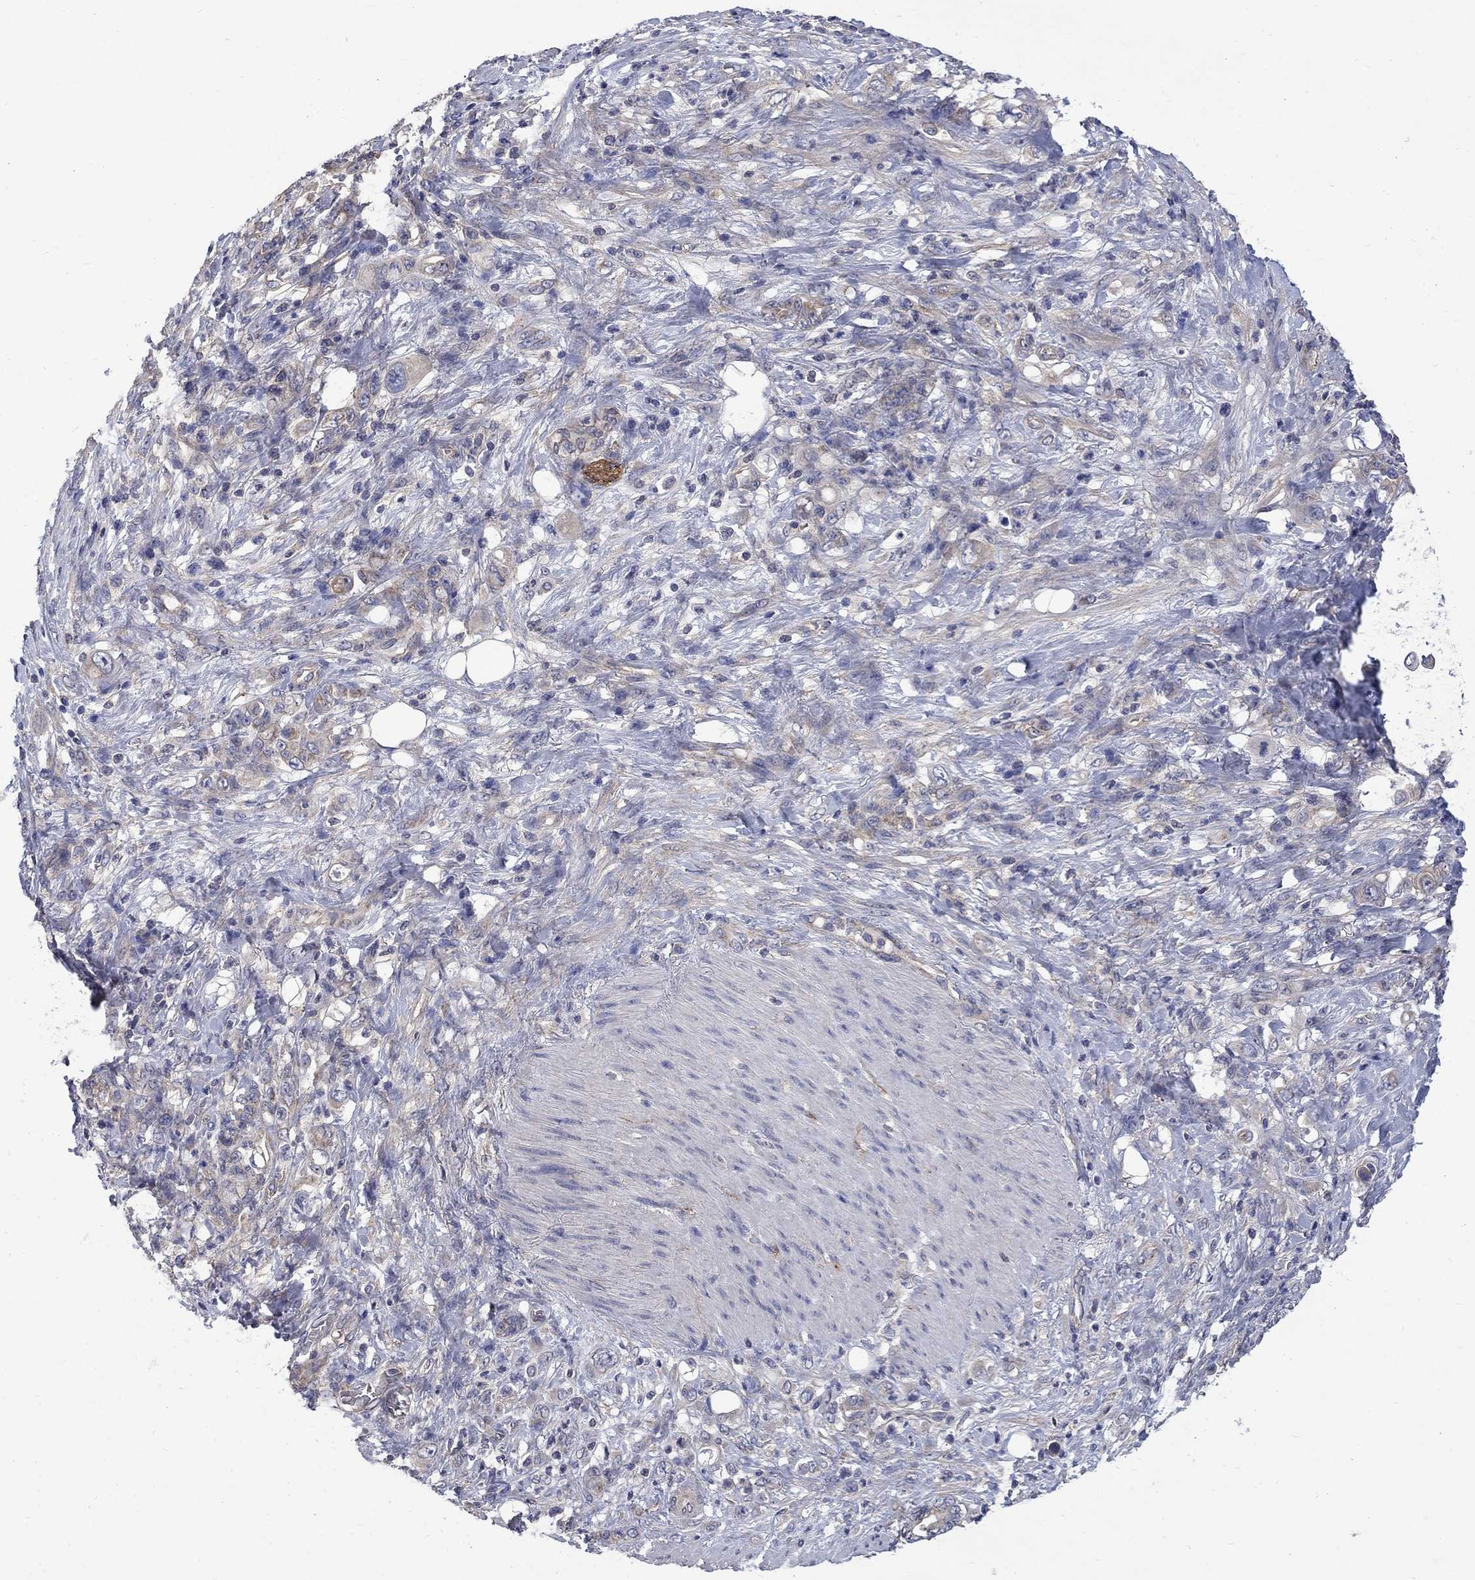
{"staining": {"intensity": "weak", "quantity": "25%-75%", "location": "cytoplasmic/membranous"}, "tissue": "stomach cancer", "cell_type": "Tumor cells", "image_type": "cancer", "snomed": [{"axis": "morphology", "description": "Adenocarcinoma, NOS"}, {"axis": "topography", "description": "Stomach"}], "caption": "Human adenocarcinoma (stomach) stained with a brown dye exhibits weak cytoplasmic/membranous positive expression in about 25%-75% of tumor cells.", "gene": "HSPA12A", "patient": {"sex": "female", "age": 79}}